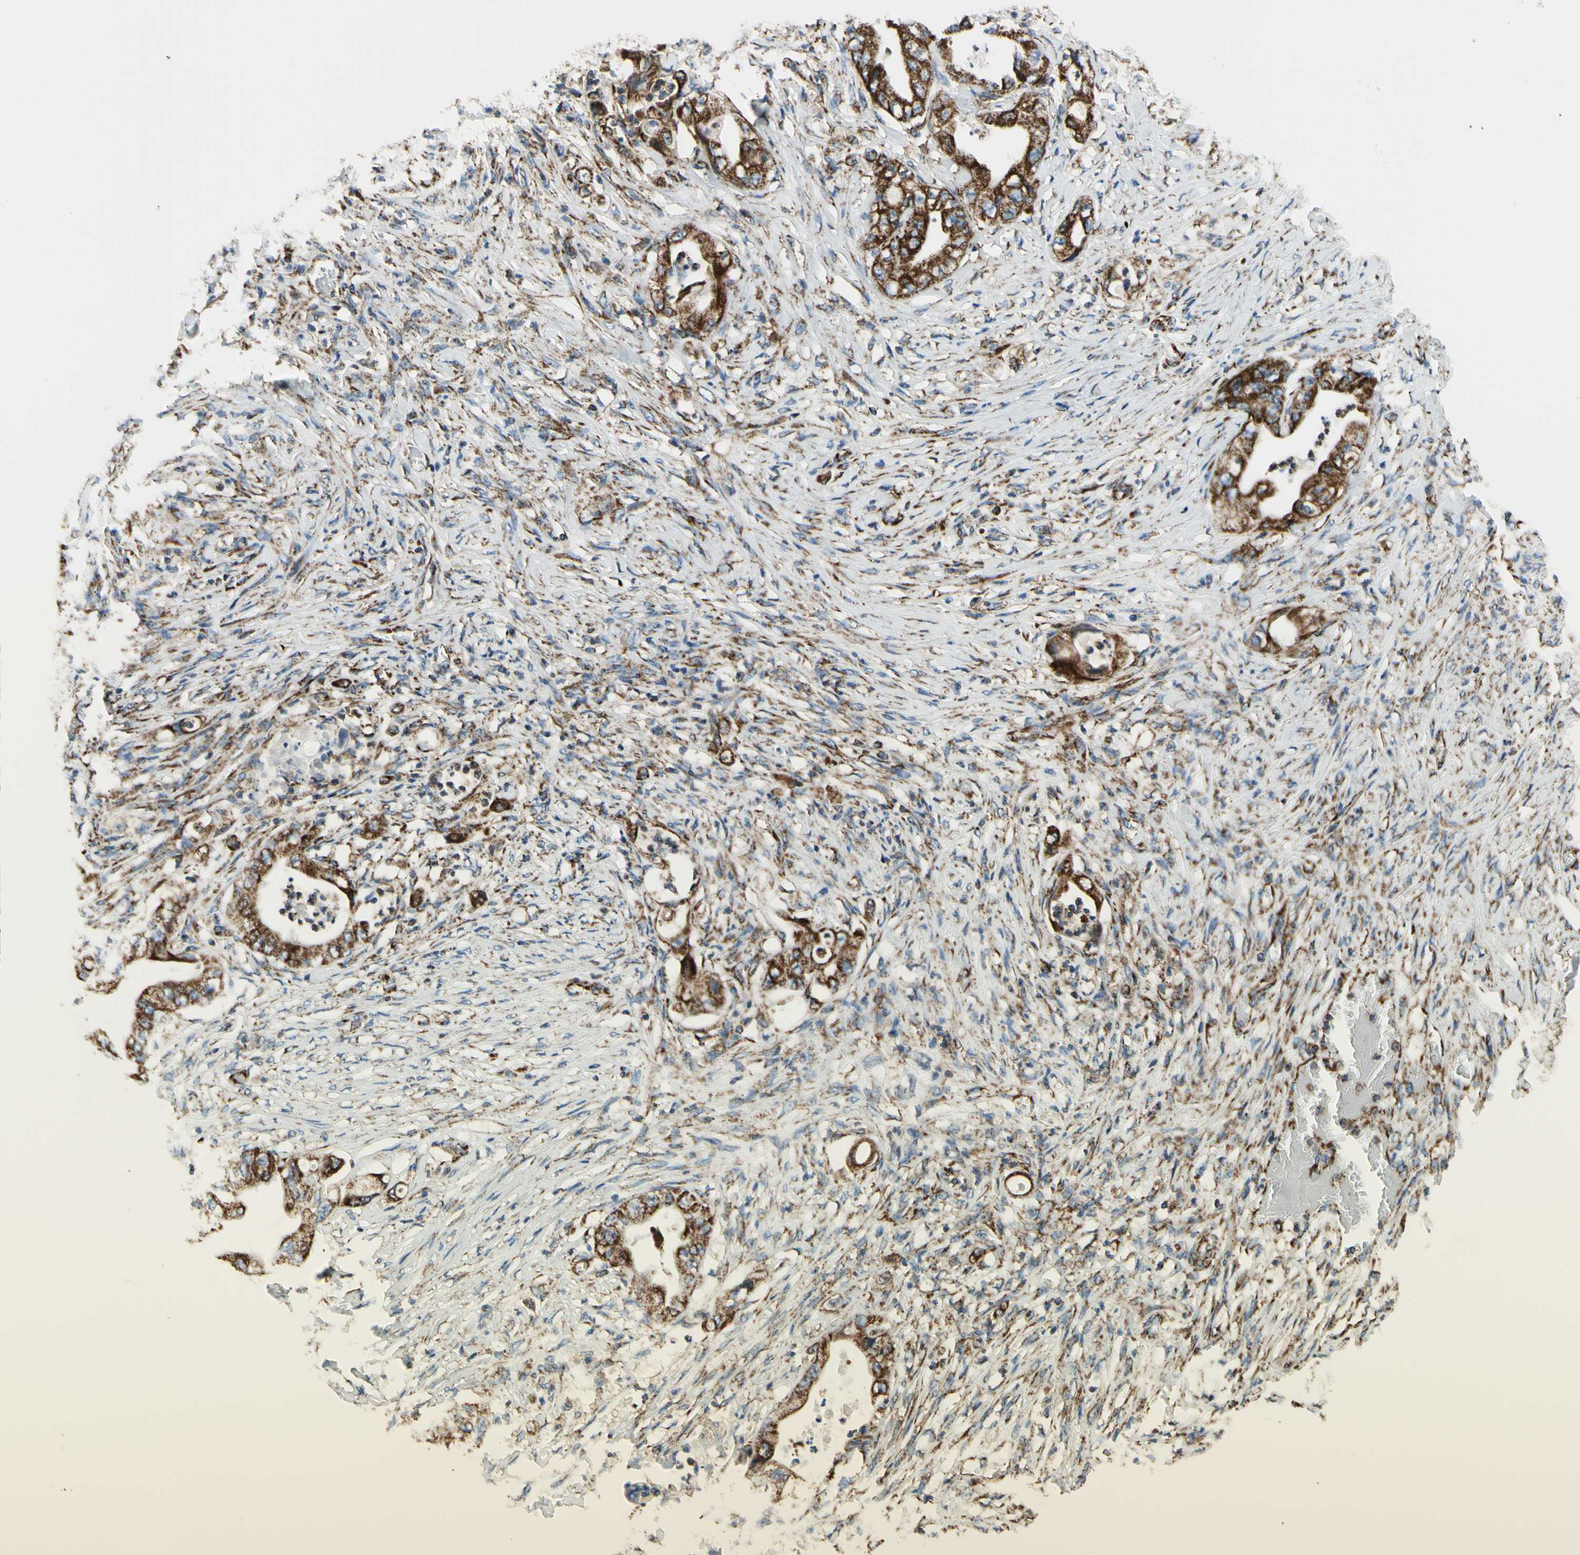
{"staining": {"intensity": "strong", "quantity": ">75%", "location": "cytoplasmic/membranous"}, "tissue": "stomach cancer", "cell_type": "Tumor cells", "image_type": "cancer", "snomed": [{"axis": "morphology", "description": "Adenocarcinoma, NOS"}, {"axis": "topography", "description": "Stomach"}], "caption": "Protein staining by immunohistochemistry (IHC) displays strong cytoplasmic/membranous expression in about >75% of tumor cells in stomach cancer.", "gene": "MAVS", "patient": {"sex": "female", "age": 73}}